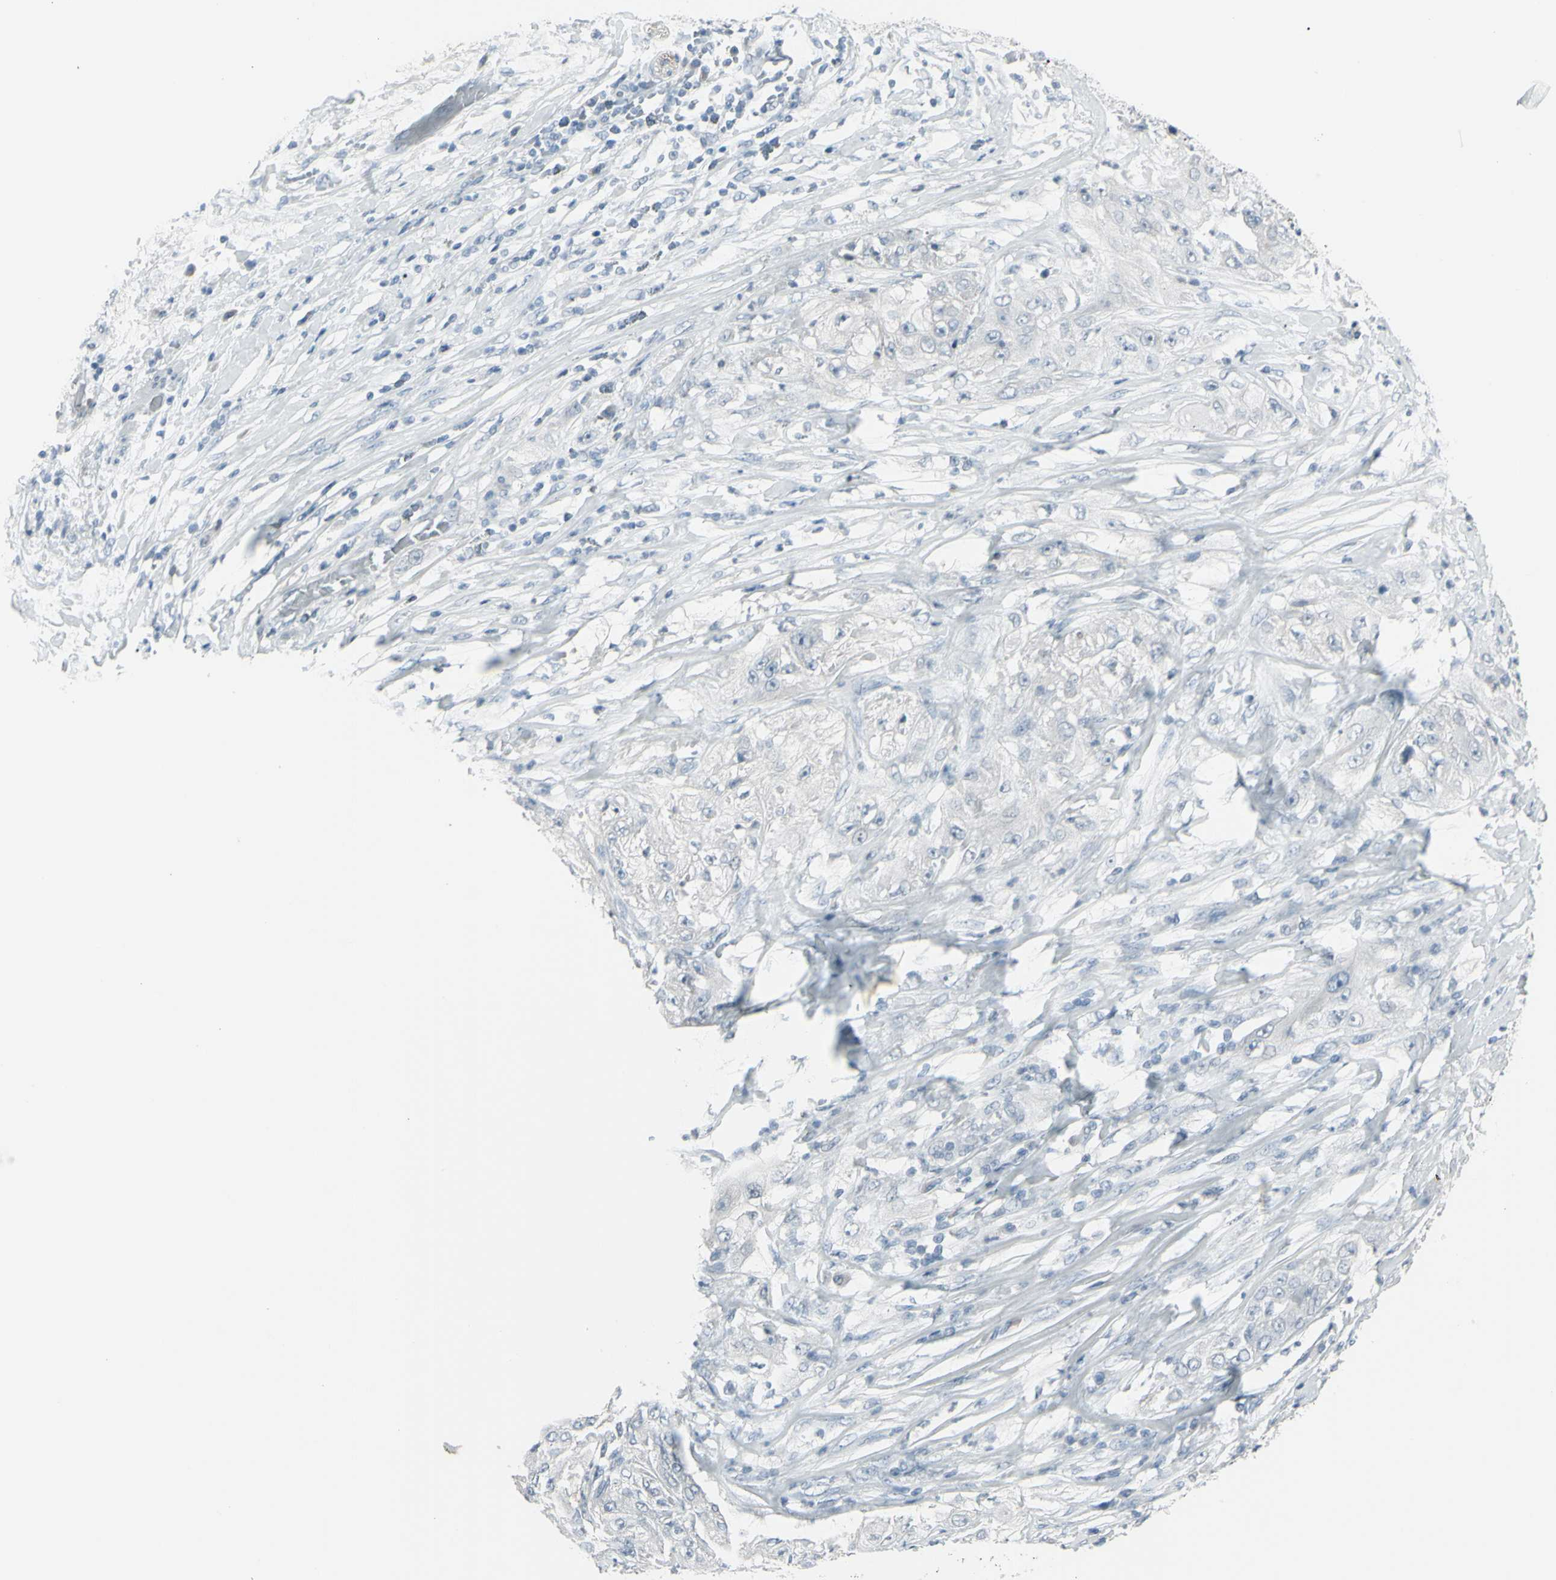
{"staining": {"intensity": "weak", "quantity": "<25%", "location": "cytoplasmic/membranous"}, "tissue": "lung cancer", "cell_type": "Tumor cells", "image_type": "cancer", "snomed": [{"axis": "morphology", "description": "Inflammation, NOS"}, {"axis": "morphology", "description": "Squamous cell carcinoma, NOS"}, {"axis": "topography", "description": "Lymph node"}, {"axis": "topography", "description": "Soft tissue"}, {"axis": "topography", "description": "Lung"}], "caption": "Immunohistochemical staining of human lung squamous cell carcinoma reveals no significant expression in tumor cells.", "gene": "RAB3A", "patient": {"sex": "male", "age": 66}}